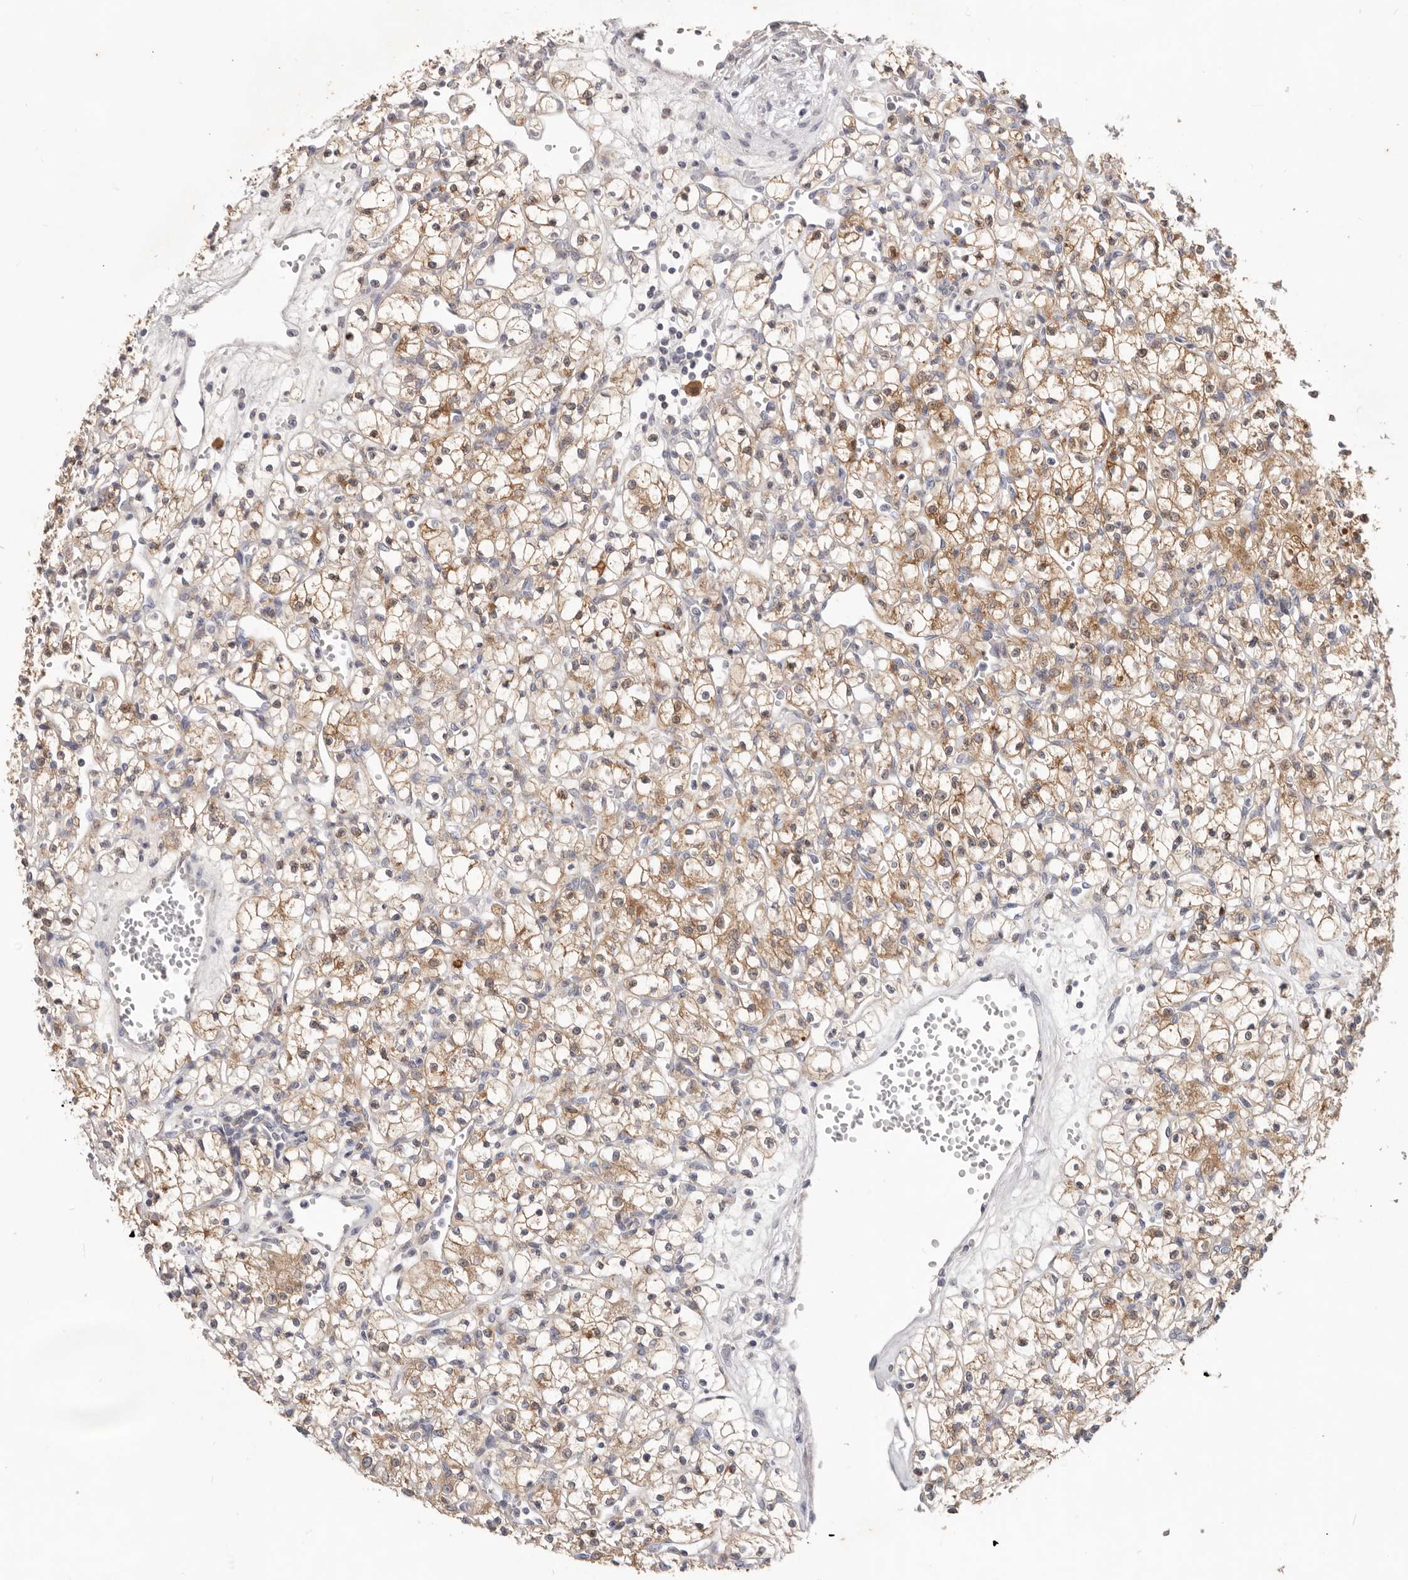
{"staining": {"intensity": "moderate", "quantity": ">75%", "location": "cytoplasmic/membranous"}, "tissue": "renal cancer", "cell_type": "Tumor cells", "image_type": "cancer", "snomed": [{"axis": "morphology", "description": "Adenocarcinoma, NOS"}, {"axis": "topography", "description": "Kidney"}], "caption": "IHC micrograph of neoplastic tissue: renal cancer (adenocarcinoma) stained using immunohistochemistry demonstrates medium levels of moderate protein expression localized specifically in the cytoplasmic/membranous of tumor cells, appearing as a cytoplasmic/membranous brown color.", "gene": "WDR77", "patient": {"sex": "female", "age": 59}}